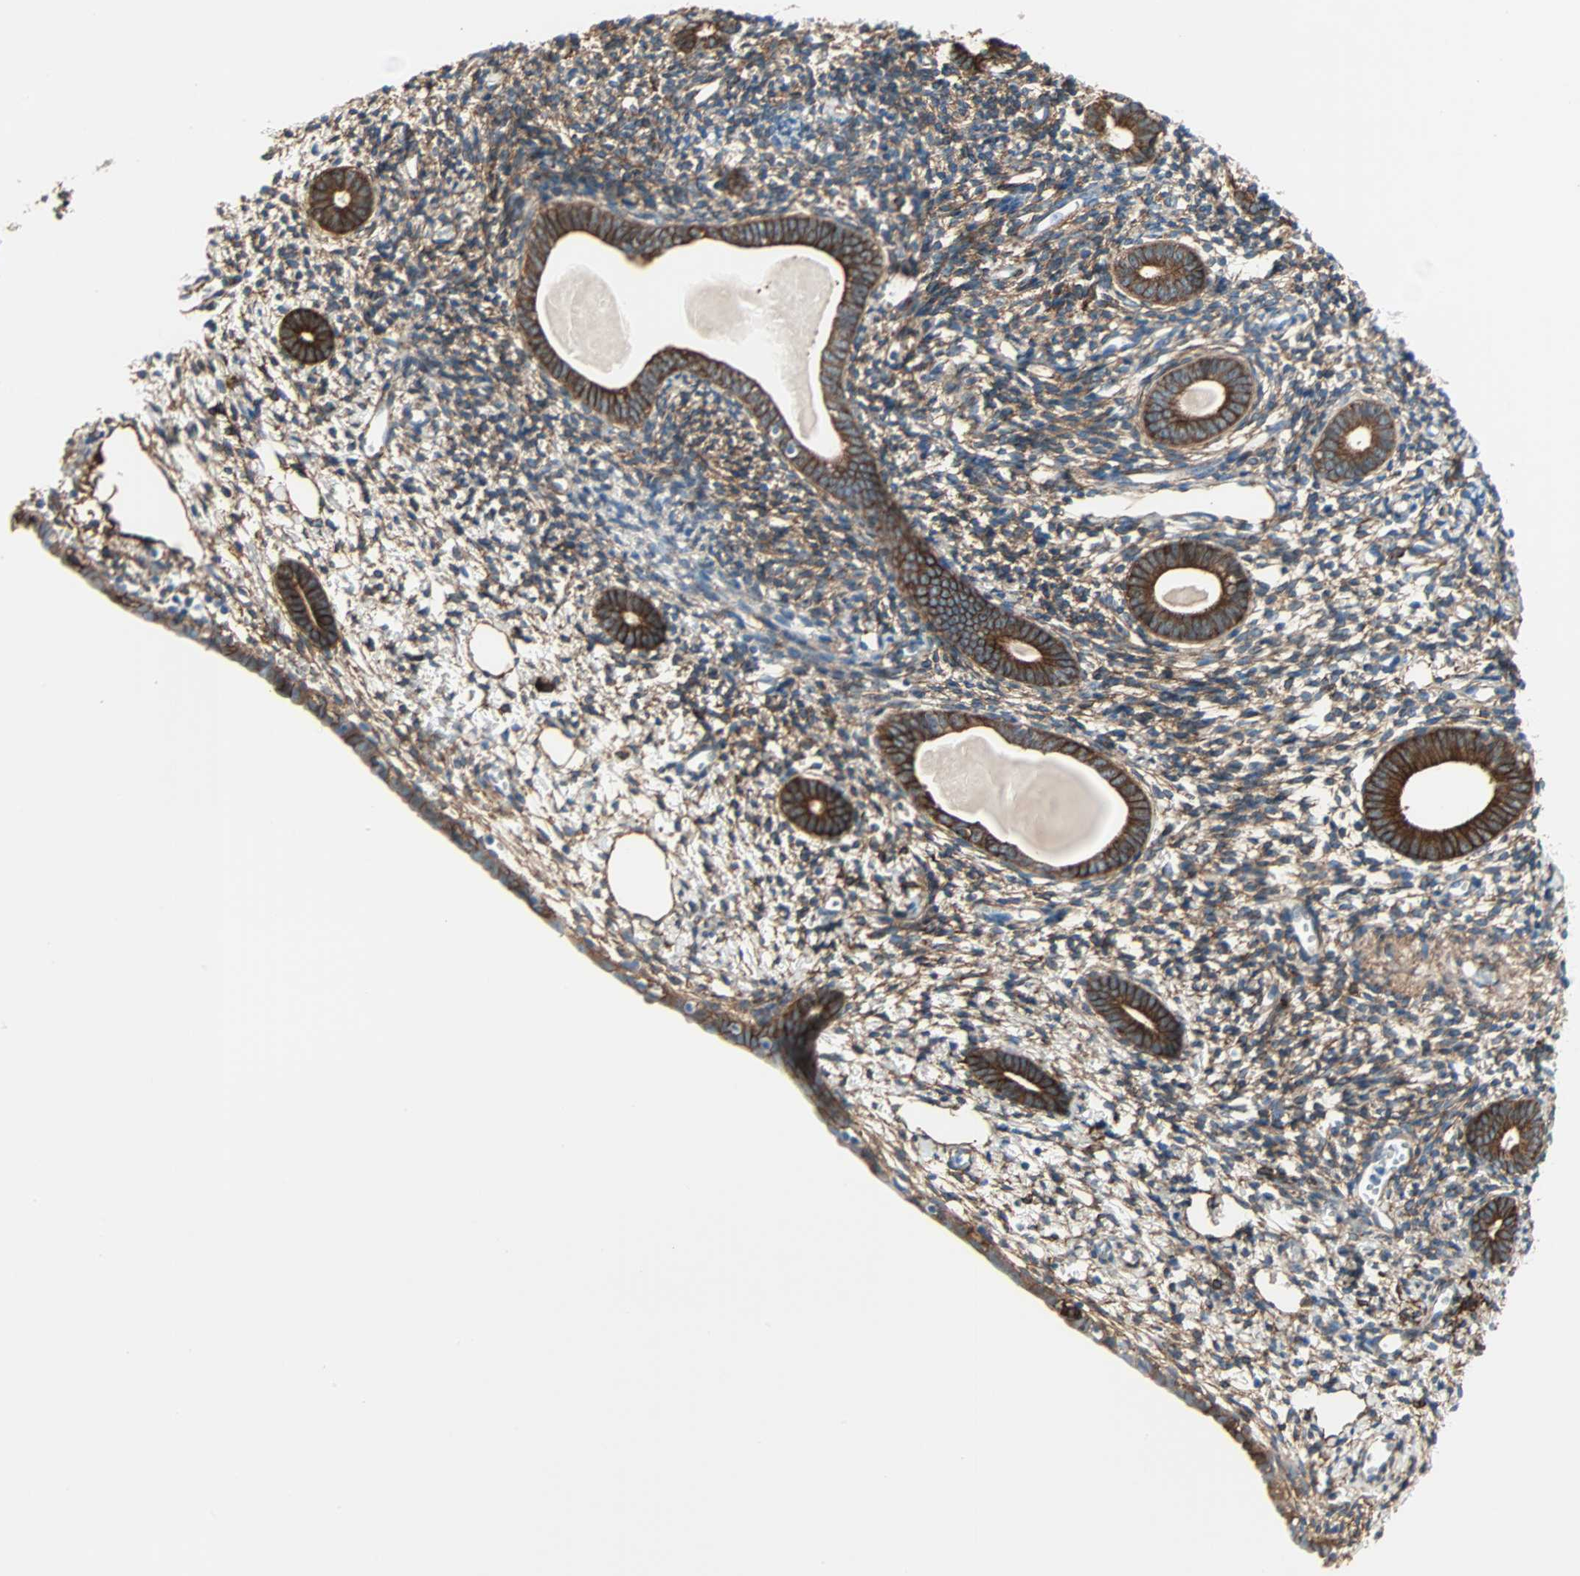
{"staining": {"intensity": "moderate", "quantity": ">75%", "location": "cytoplasmic/membranous"}, "tissue": "endometrium", "cell_type": "Cells in endometrial stroma", "image_type": "normal", "snomed": [{"axis": "morphology", "description": "Normal tissue, NOS"}, {"axis": "topography", "description": "Endometrium"}], "caption": "Immunohistochemical staining of benign human endometrium exhibits medium levels of moderate cytoplasmic/membranous staining in about >75% of cells in endometrial stroma.", "gene": "EPB41L2", "patient": {"sex": "female", "age": 71}}